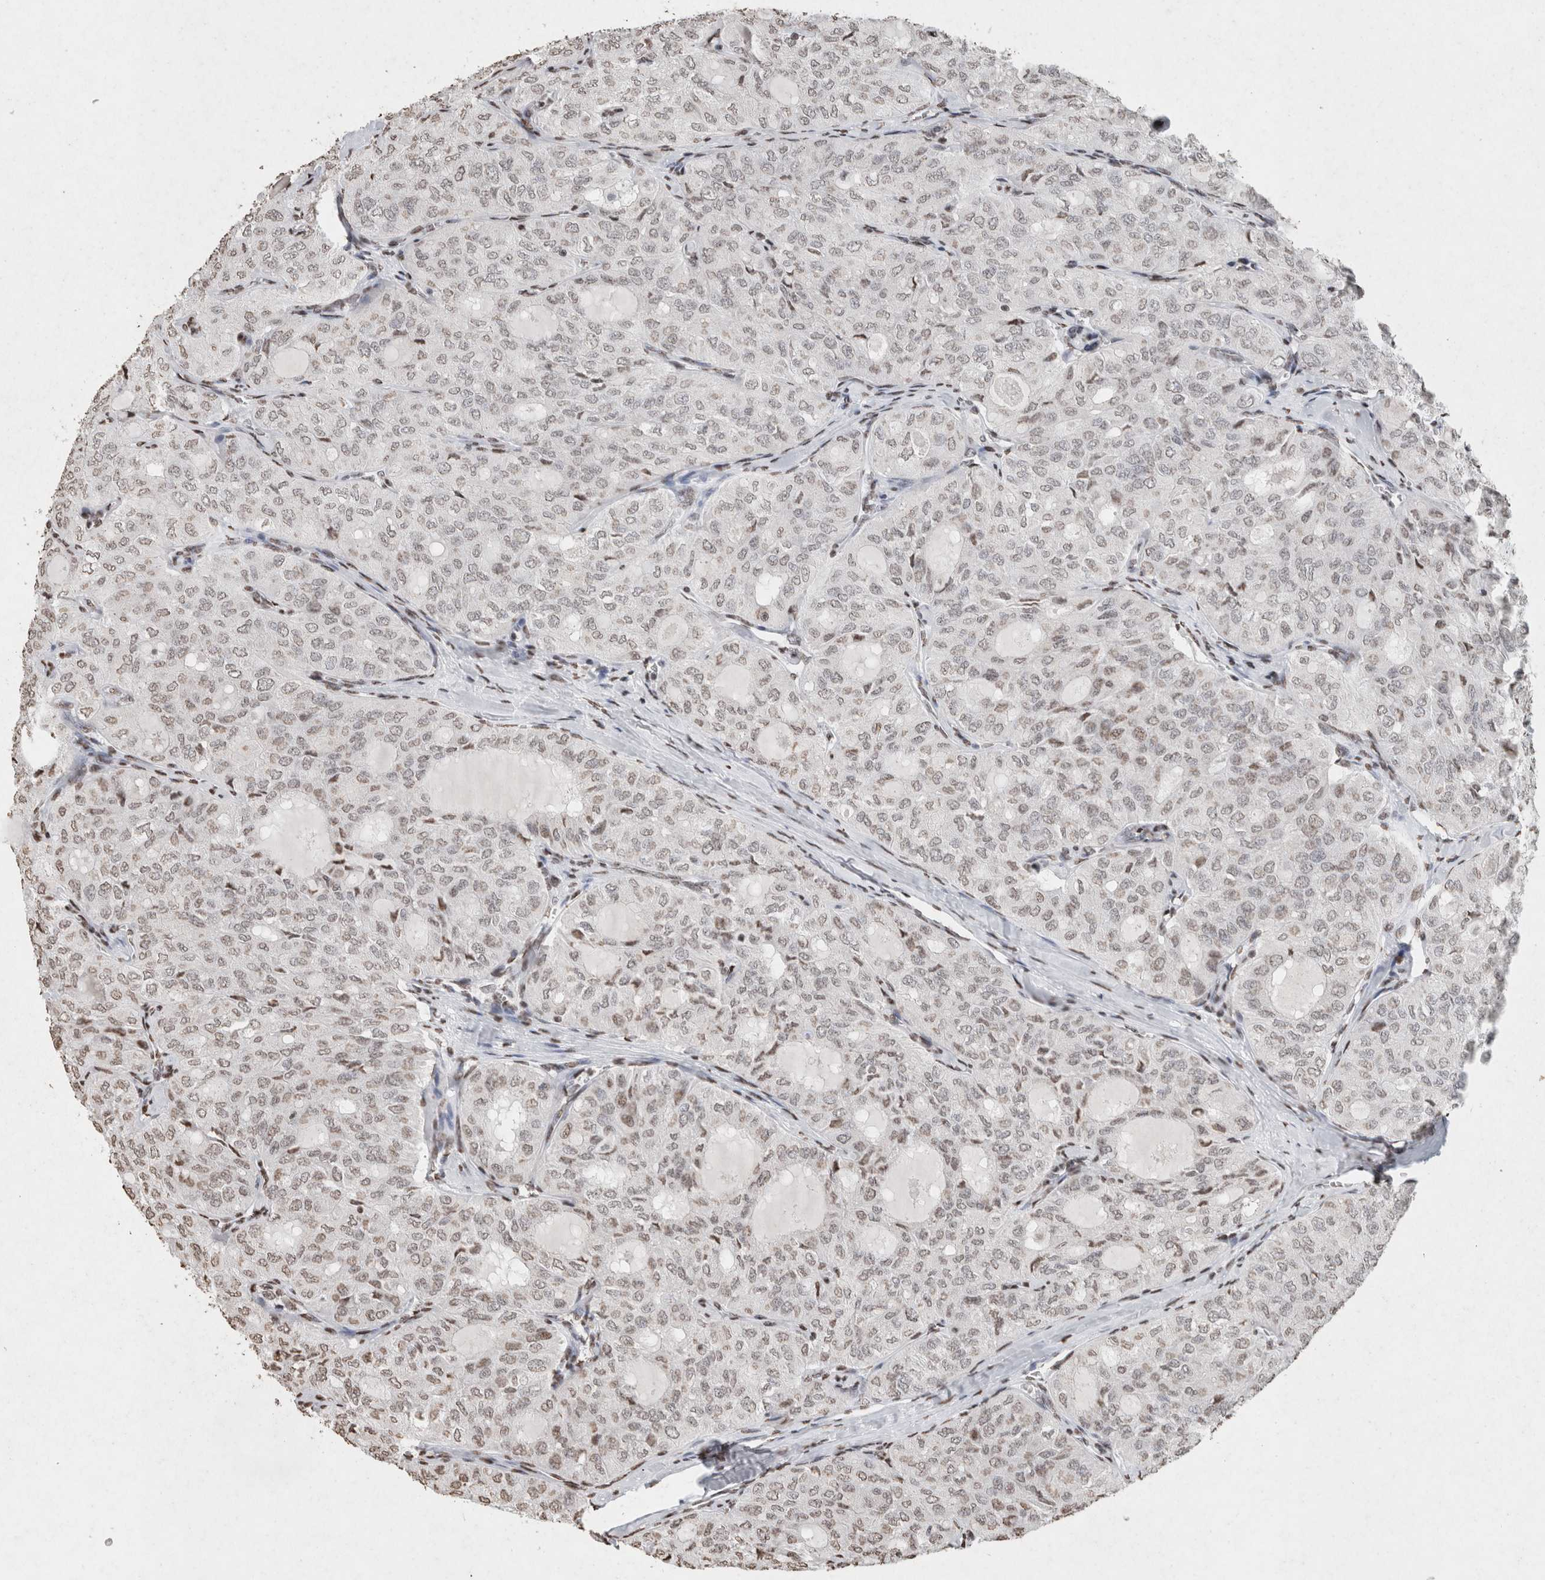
{"staining": {"intensity": "weak", "quantity": "25%-75%", "location": "nuclear"}, "tissue": "thyroid cancer", "cell_type": "Tumor cells", "image_type": "cancer", "snomed": [{"axis": "morphology", "description": "Follicular adenoma carcinoma, NOS"}, {"axis": "topography", "description": "Thyroid gland"}], "caption": "An immunohistochemistry histopathology image of neoplastic tissue is shown. Protein staining in brown shows weak nuclear positivity in follicular adenoma carcinoma (thyroid) within tumor cells.", "gene": "CNTN1", "patient": {"sex": "male", "age": 75}}